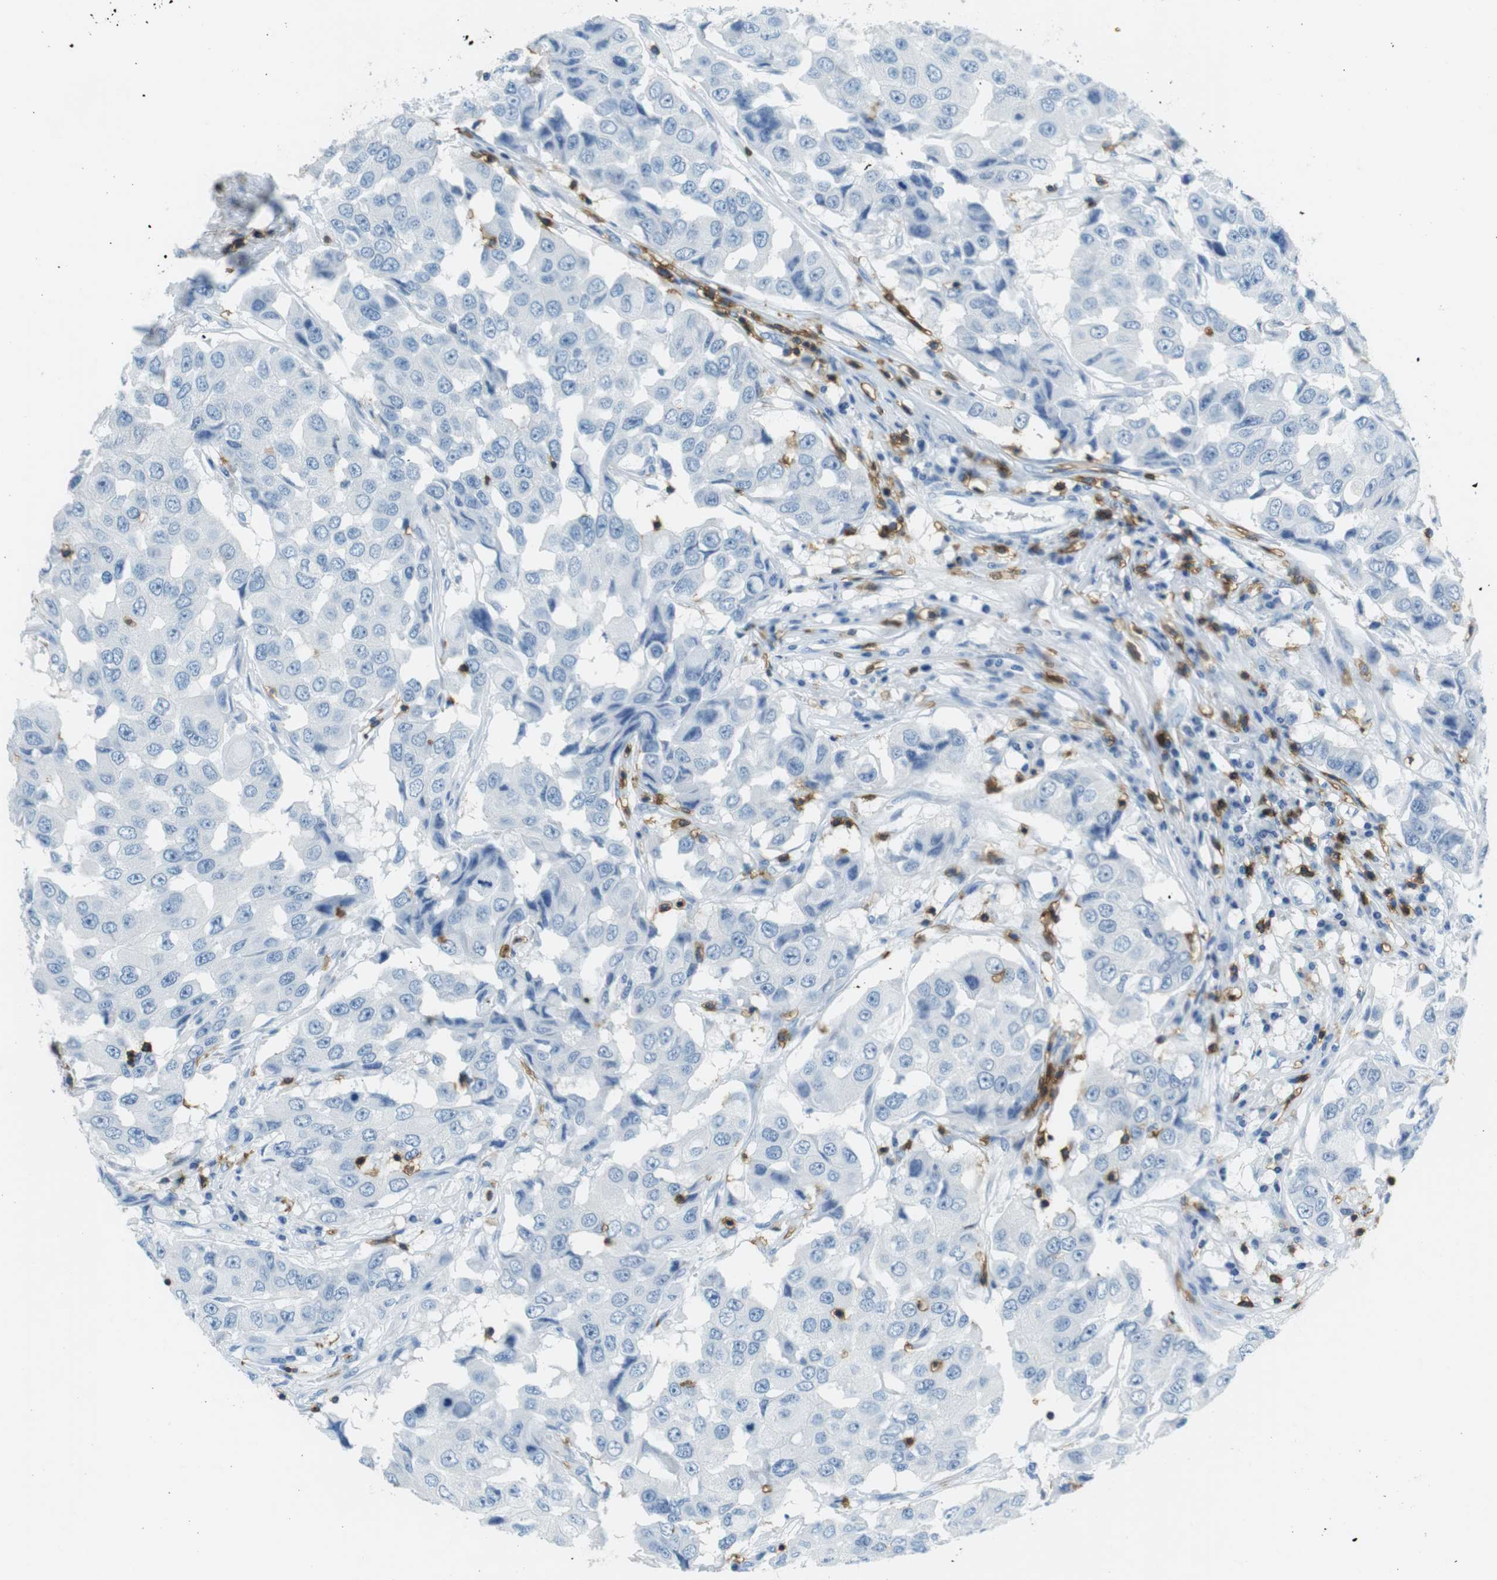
{"staining": {"intensity": "negative", "quantity": "none", "location": "none"}, "tissue": "breast cancer", "cell_type": "Tumor cells", "image_type": "cancer", "snomed": [{"axis": "morphology", "description": "Duct carcinoma"}, {"axis": "topography", "description": "Breast"}], "caption": "DAB (3,3'-diaminobenzidine) immunohistochemical staining of human breast invasive ductal carcinoma reveals no significant positivity in tumor cells. The staining is performed using DAB brown chromogen with nuclei counter-stained in using hematoxylin.", "gene": "LAT", "patient": {"sex": "female", "age": 27}}